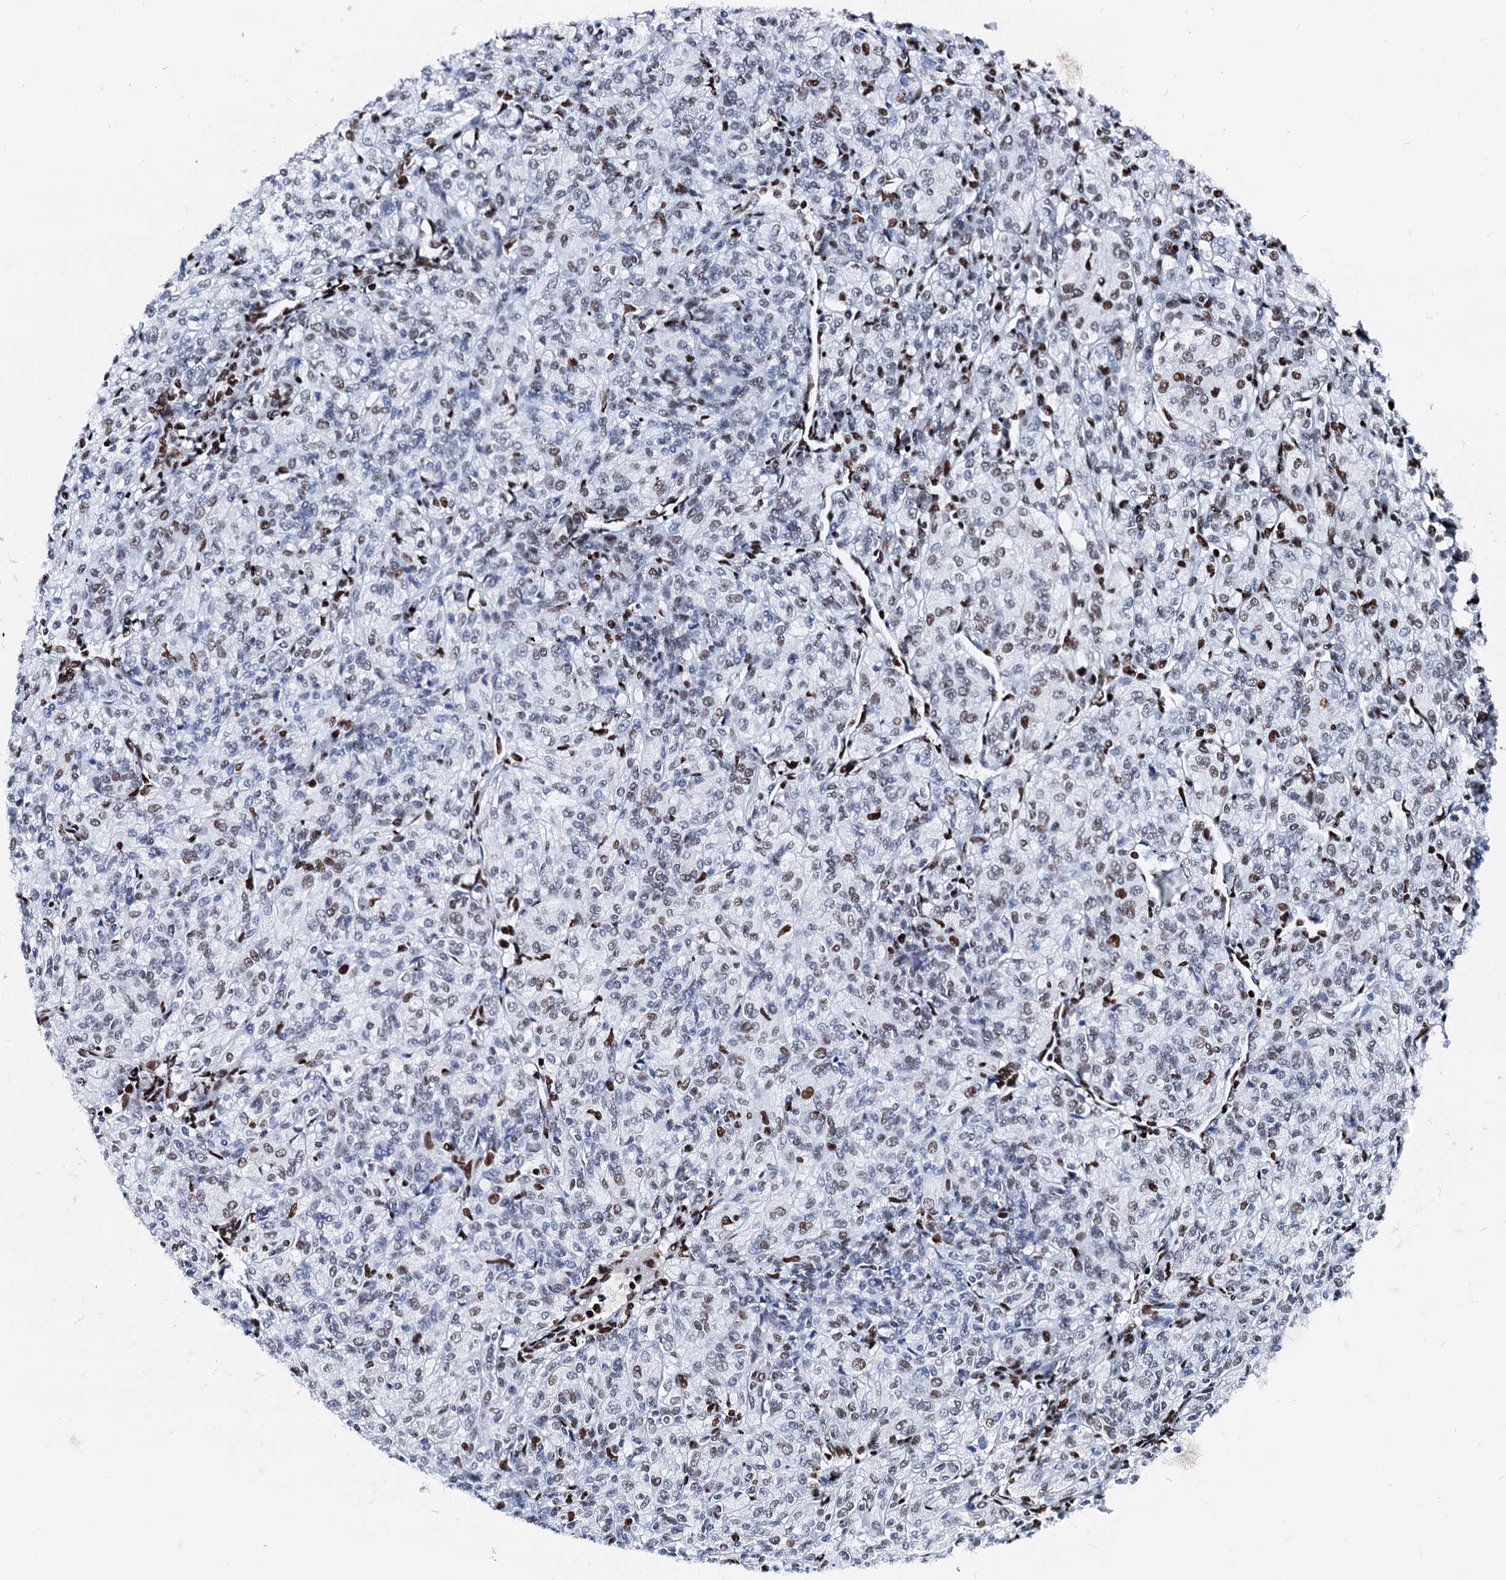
{"staining": {"intensity": "moderate", "quantity": "<25%", "location": "nuclear"}, "tissue": "renal cancer", "cell_type": "Tumor cells", "image_type": "cancer", "snomed": [{"axis": "morphology", "description": "Adenocarcinoma, NOS"}, {"axis": "topography", "description": "Kidney"}], "caption": "Moderate nuclear protein positivity is present in about <25% of tumor cells in adenocarcinoma (renal).", "gene": "RALY", "patient": {"sex": "male", "age": 77}}